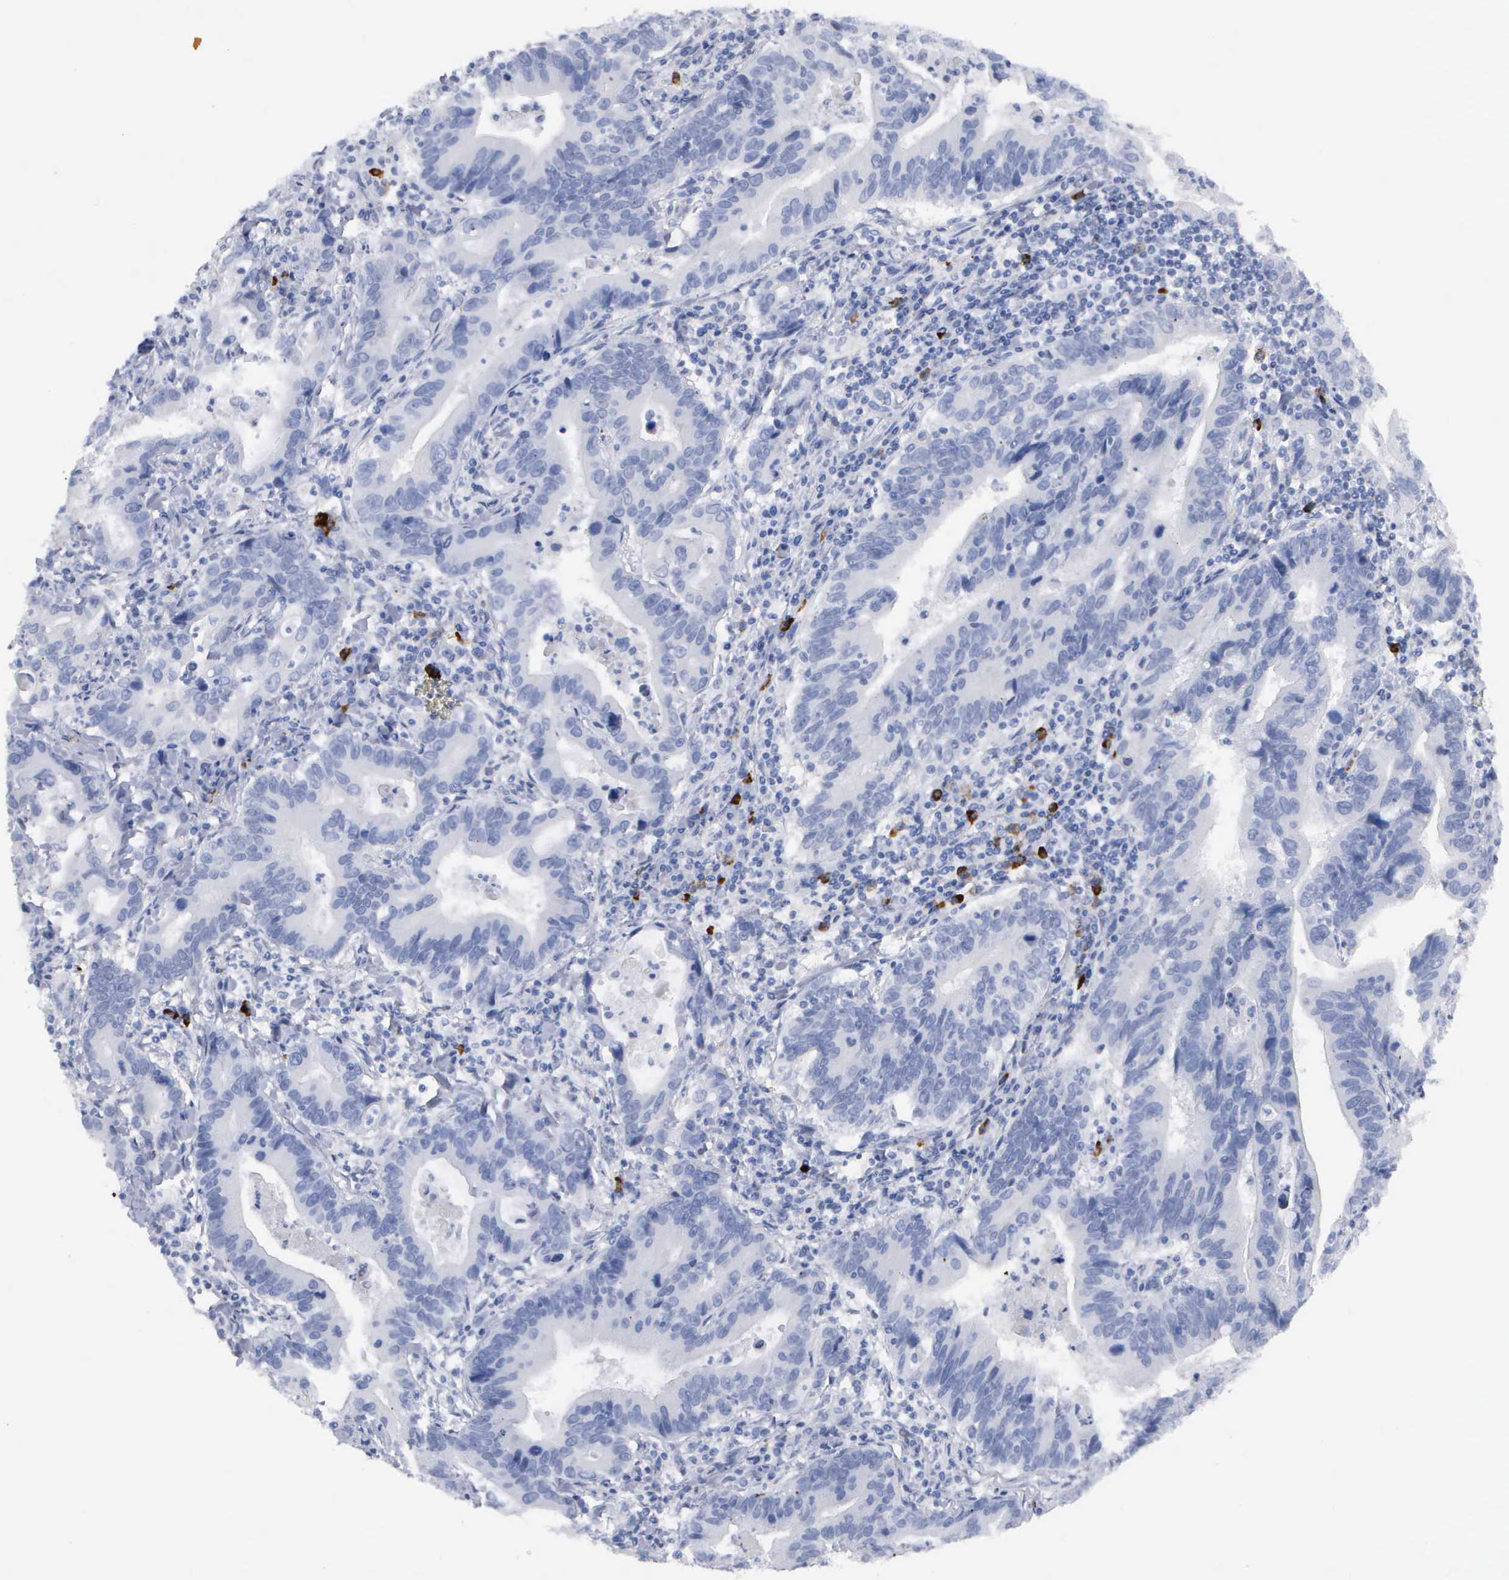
{"staining": {"intensity": "negative", "quantity": "none", "location": "none"}, "tissue": "stomach cancer", "cell_type": "Tumor cells", "image_type": "cancer", "snomed": [{"axis": "morphology", "description": "Adenocarcinoma, NOS"}, {"axis": "topography", "description": "Stomach, upper"}], "caption": "Photomicrograph shows no protein positivity in tumor cells of stomach cancer (adenocarcinoma) tissue.", "gene": "ASPHD2", "patient": {"sex": "male", "age": 63}}